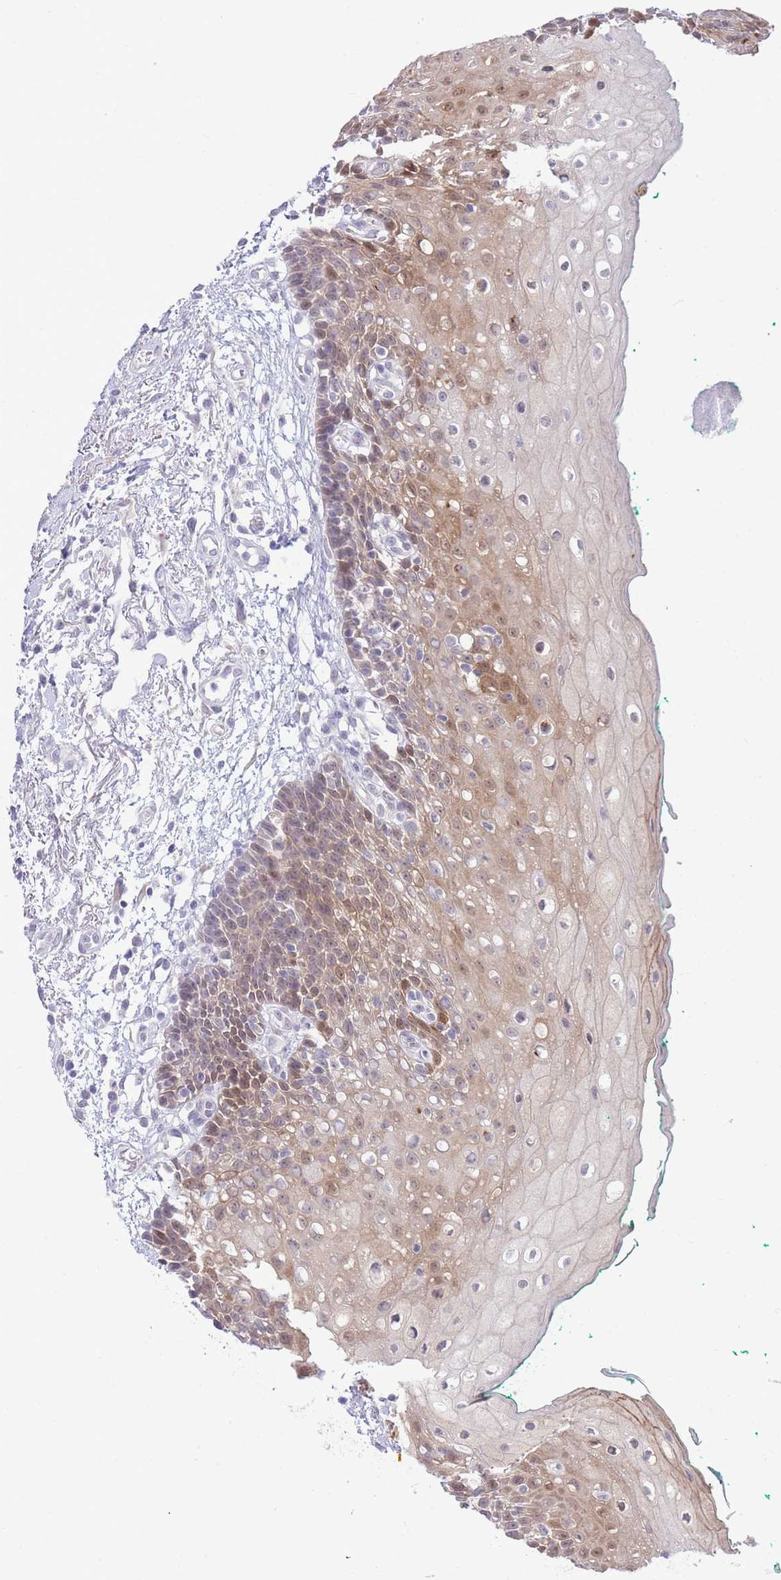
{"staining": {"intensity": "strong", "quantity": "25%-75%", "location": "cytoplasmic/membranous,nuclear"}, "tissue": "oral mucosa", "cell_type": "Squamous epithelial cells", "image_type": "normal", "snomed": [{"axis": "morphology", "description": "Normal tissue, NOS"}, {"axis": "morphology", "description": "Squamous cell carcinoma, NOS"}, {"axis": "topography", "description": "Oral tissue"}, {"axis": "topography", "description": "Tounge, NOS"}, {"axis": "topography", "description": "Head-Neck"}], "caption": "Immunohistochemistry (IHC) (DAB (3,3'-diaminobenzidine)) staining of unremarkable oral mucosa reveals strong cytoplasmic/membranous,nuclear protein expression in approximately 25%-75% of squamous epithelial cells. The staining is performed using DAB (3,3'-diaminobenzidine) brown chromogen to label protein expression. The nuclei are counter-stained blue using hematoxylin.", "gene": "FBXO46", "patient": {"sex": "male", "age": 79}}